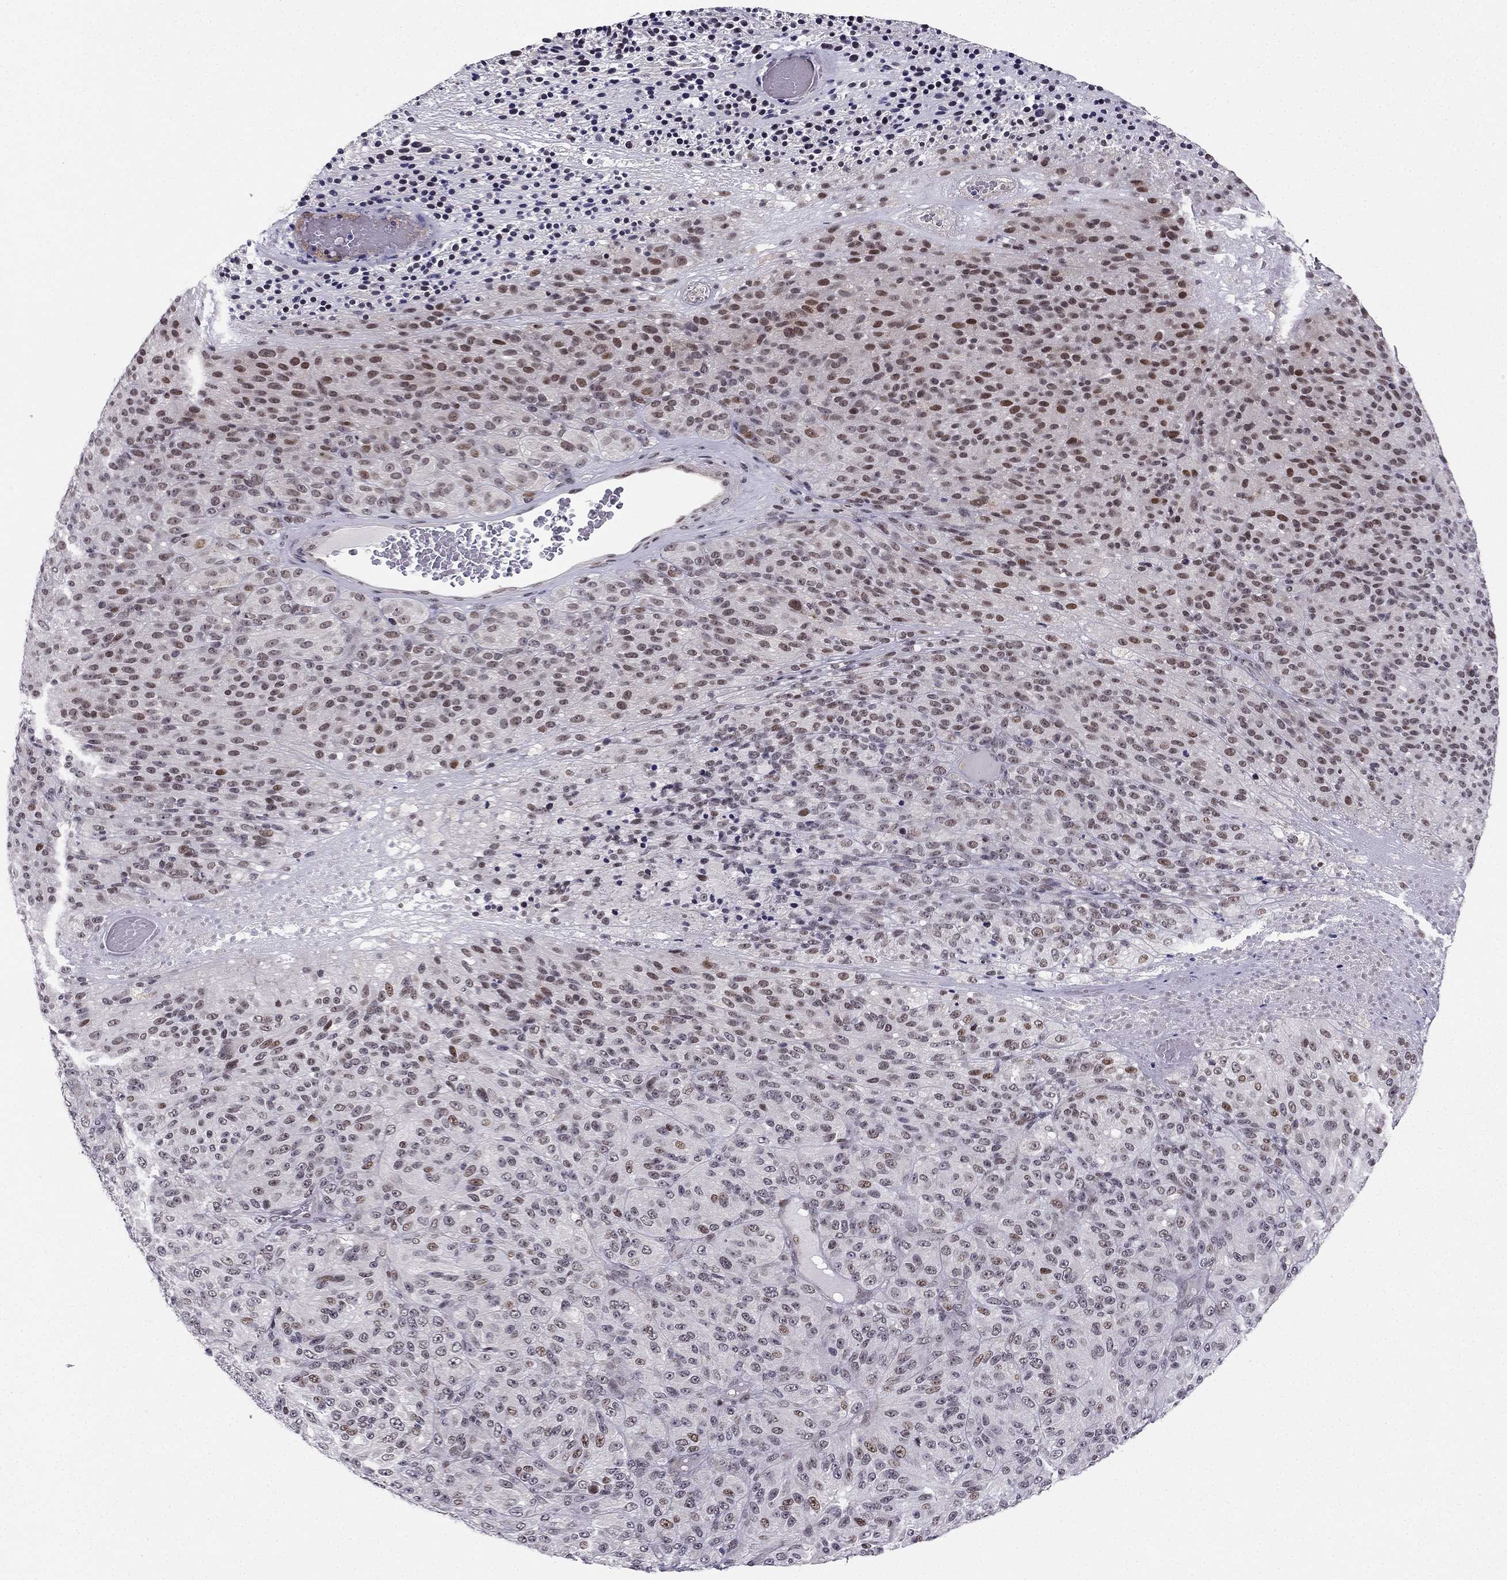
{"staining": {"intensity": "moderate", "quantity": "<25%", "location": "nuclear"}, "tissue": "melanoma", "cell_type": "Tumor cells", "image_type": "cancer", "snomed": [{"axis": "morphology", "description": "Malignant melanoma, Metastatic site"}, {"axis": "topography", "description": "Brain"}], "caption": "Immunohistochemical staining of human melanoma demonstrates low levels of moderate nuclear protein positivity in approximately <25% of tumor cells.", "gene": "RPRD2", "patient": {"sex": "female", "age": 56}}